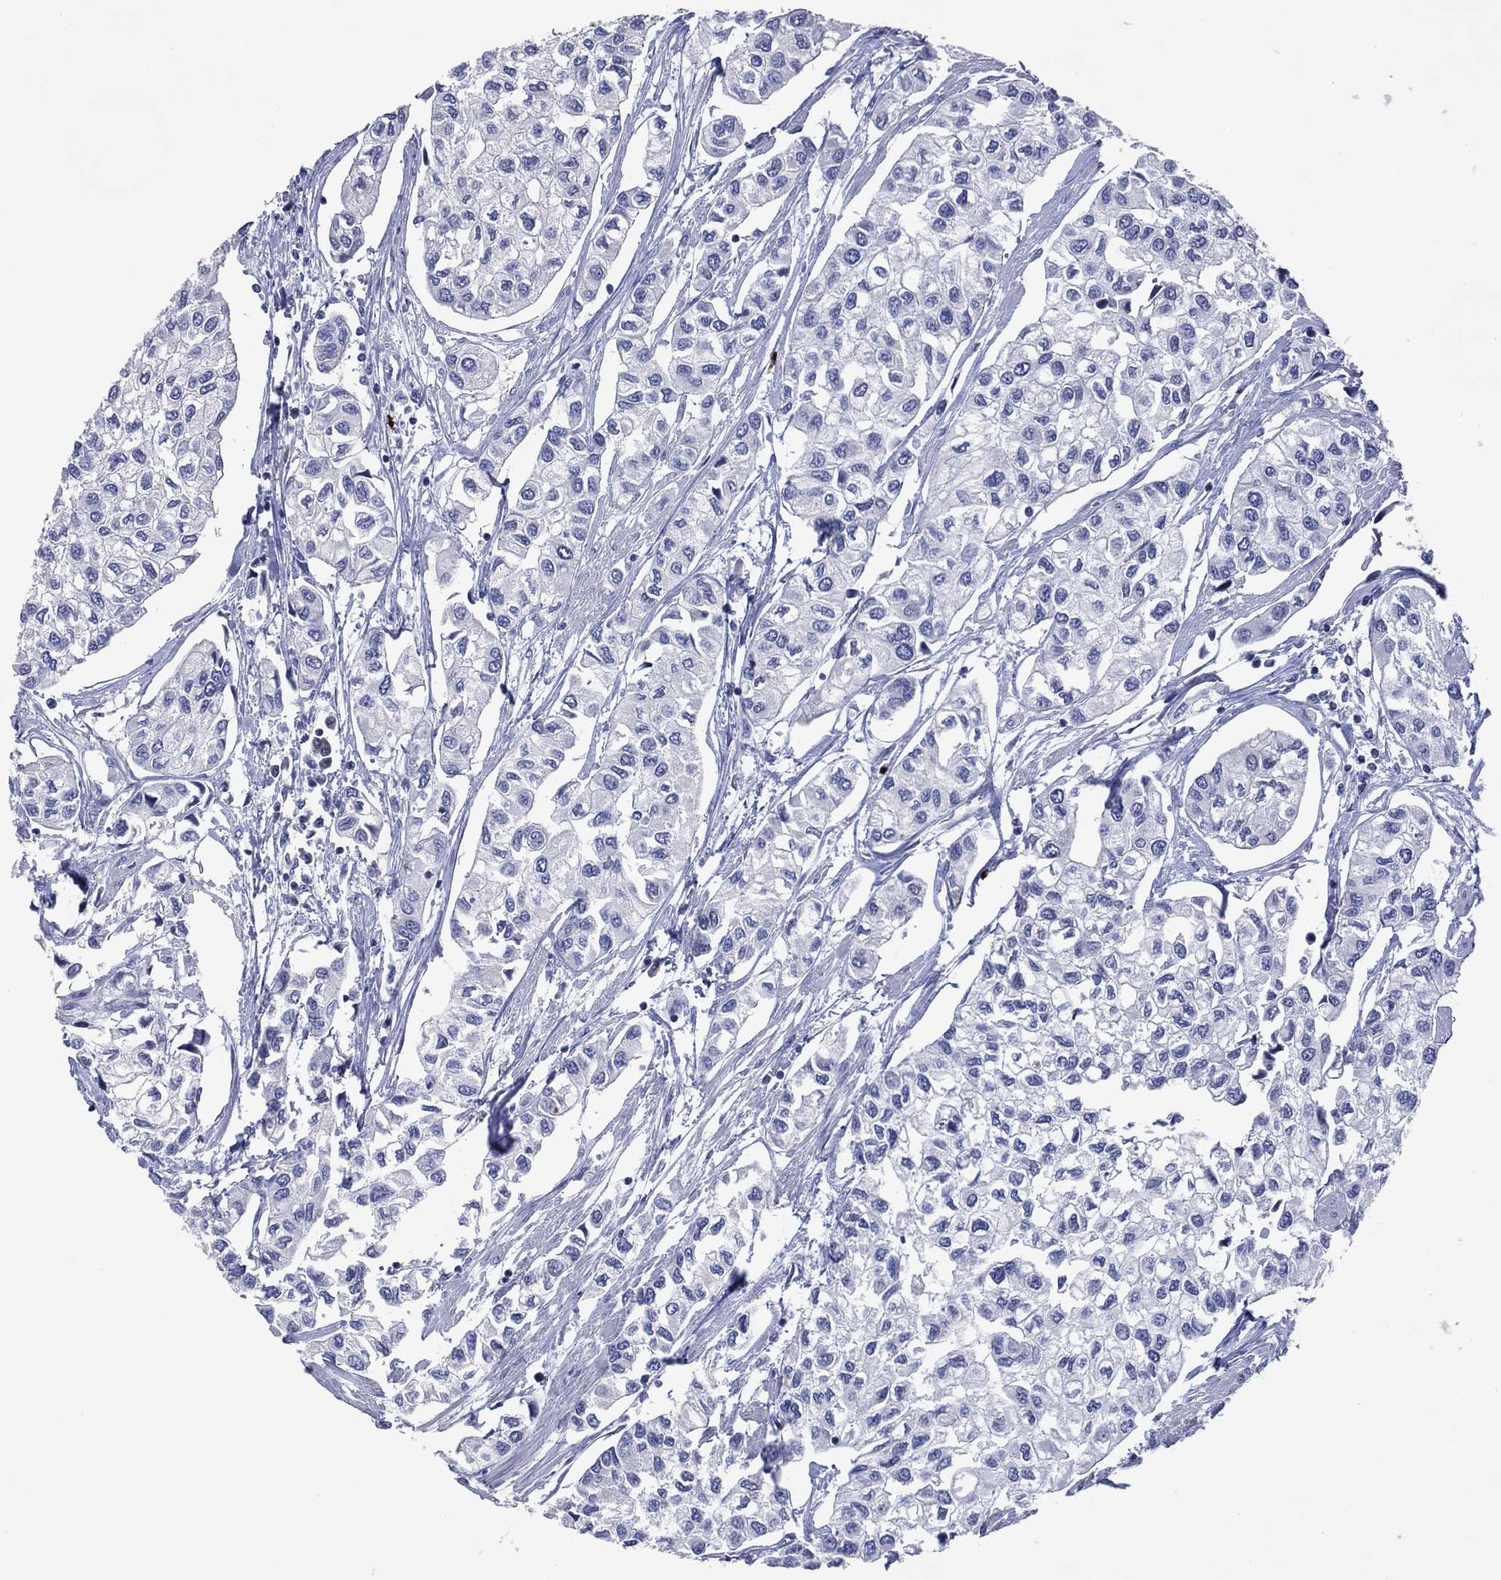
{"staining": {"intensity": "negative", "quantity": "none", "location": "none"}, "tissue": "urothelial cancer", "cell_type": "Tumor cells", "image_type": "cancer", "snomed": [{"axis": "morphology", "description": "Urothelial carcinoma, High grade"}, {"axis": "topography", "description": "Urinary bladder"}], "caption": "IHC image of neoplastic tissue: urothelial cancer stained with DAB shows no significant protein expression in tumor cells.", "gene": "USP26", "patient": {"sex": "male", "age": 73}}